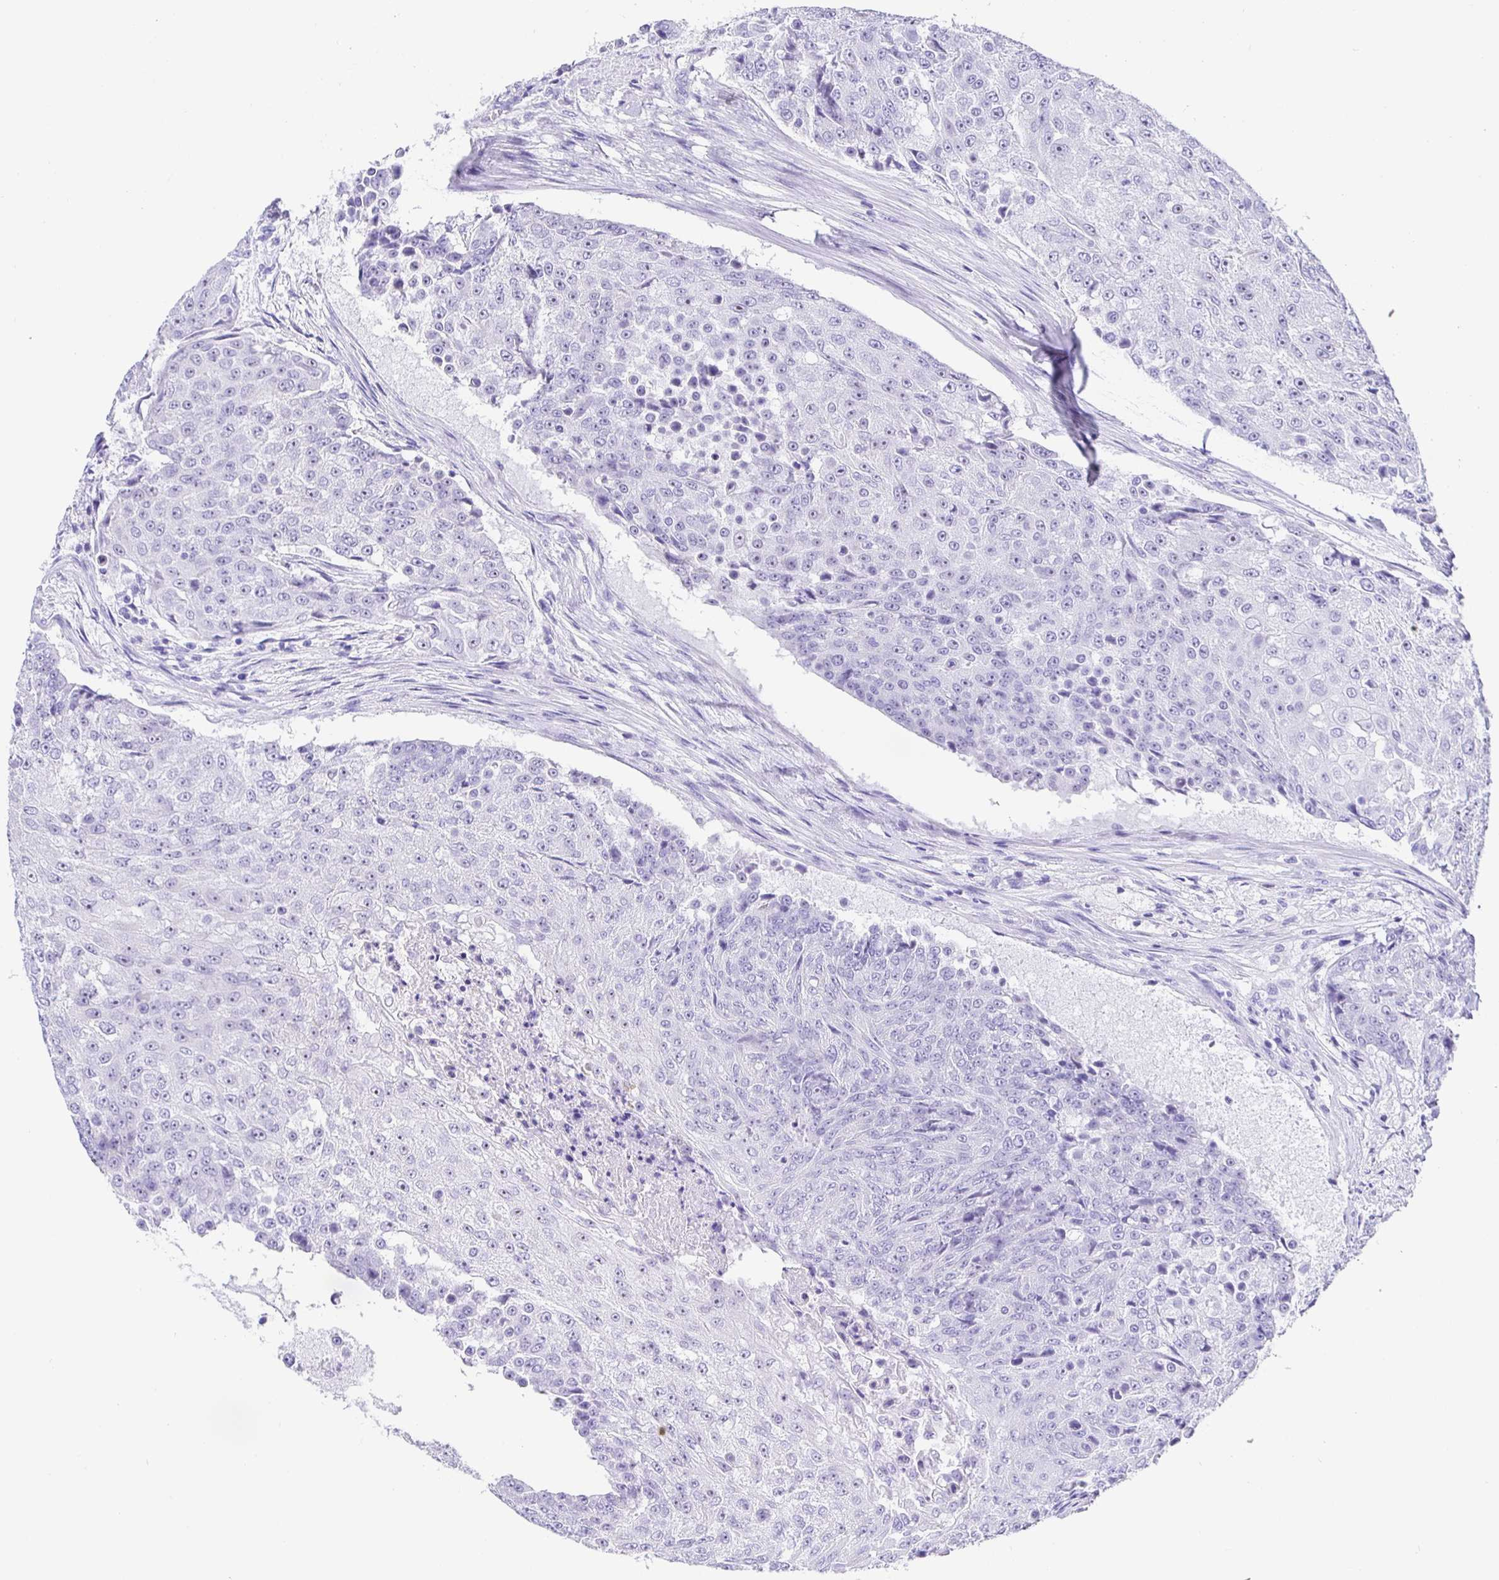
{"staining": {"intensity": "negative", "quantity": "none", "location": "none"}, "tissue": "urothelial cancer", "cell_type": "Tumor cells", "image_type": "cancer", "snomed": [{"axis": "morphology", "description": "Urothelial carcinoma, High grade"}, {"axis": "topography", "description": "Urinary bladder"}], "caption": "Immunohistochemistry (IHC) of human high-grade urothelial carcinoma reveals no positivity in tumor cells.", "gene": "PRAMEF19", "patient": {"sex": "female", "age": 63}}